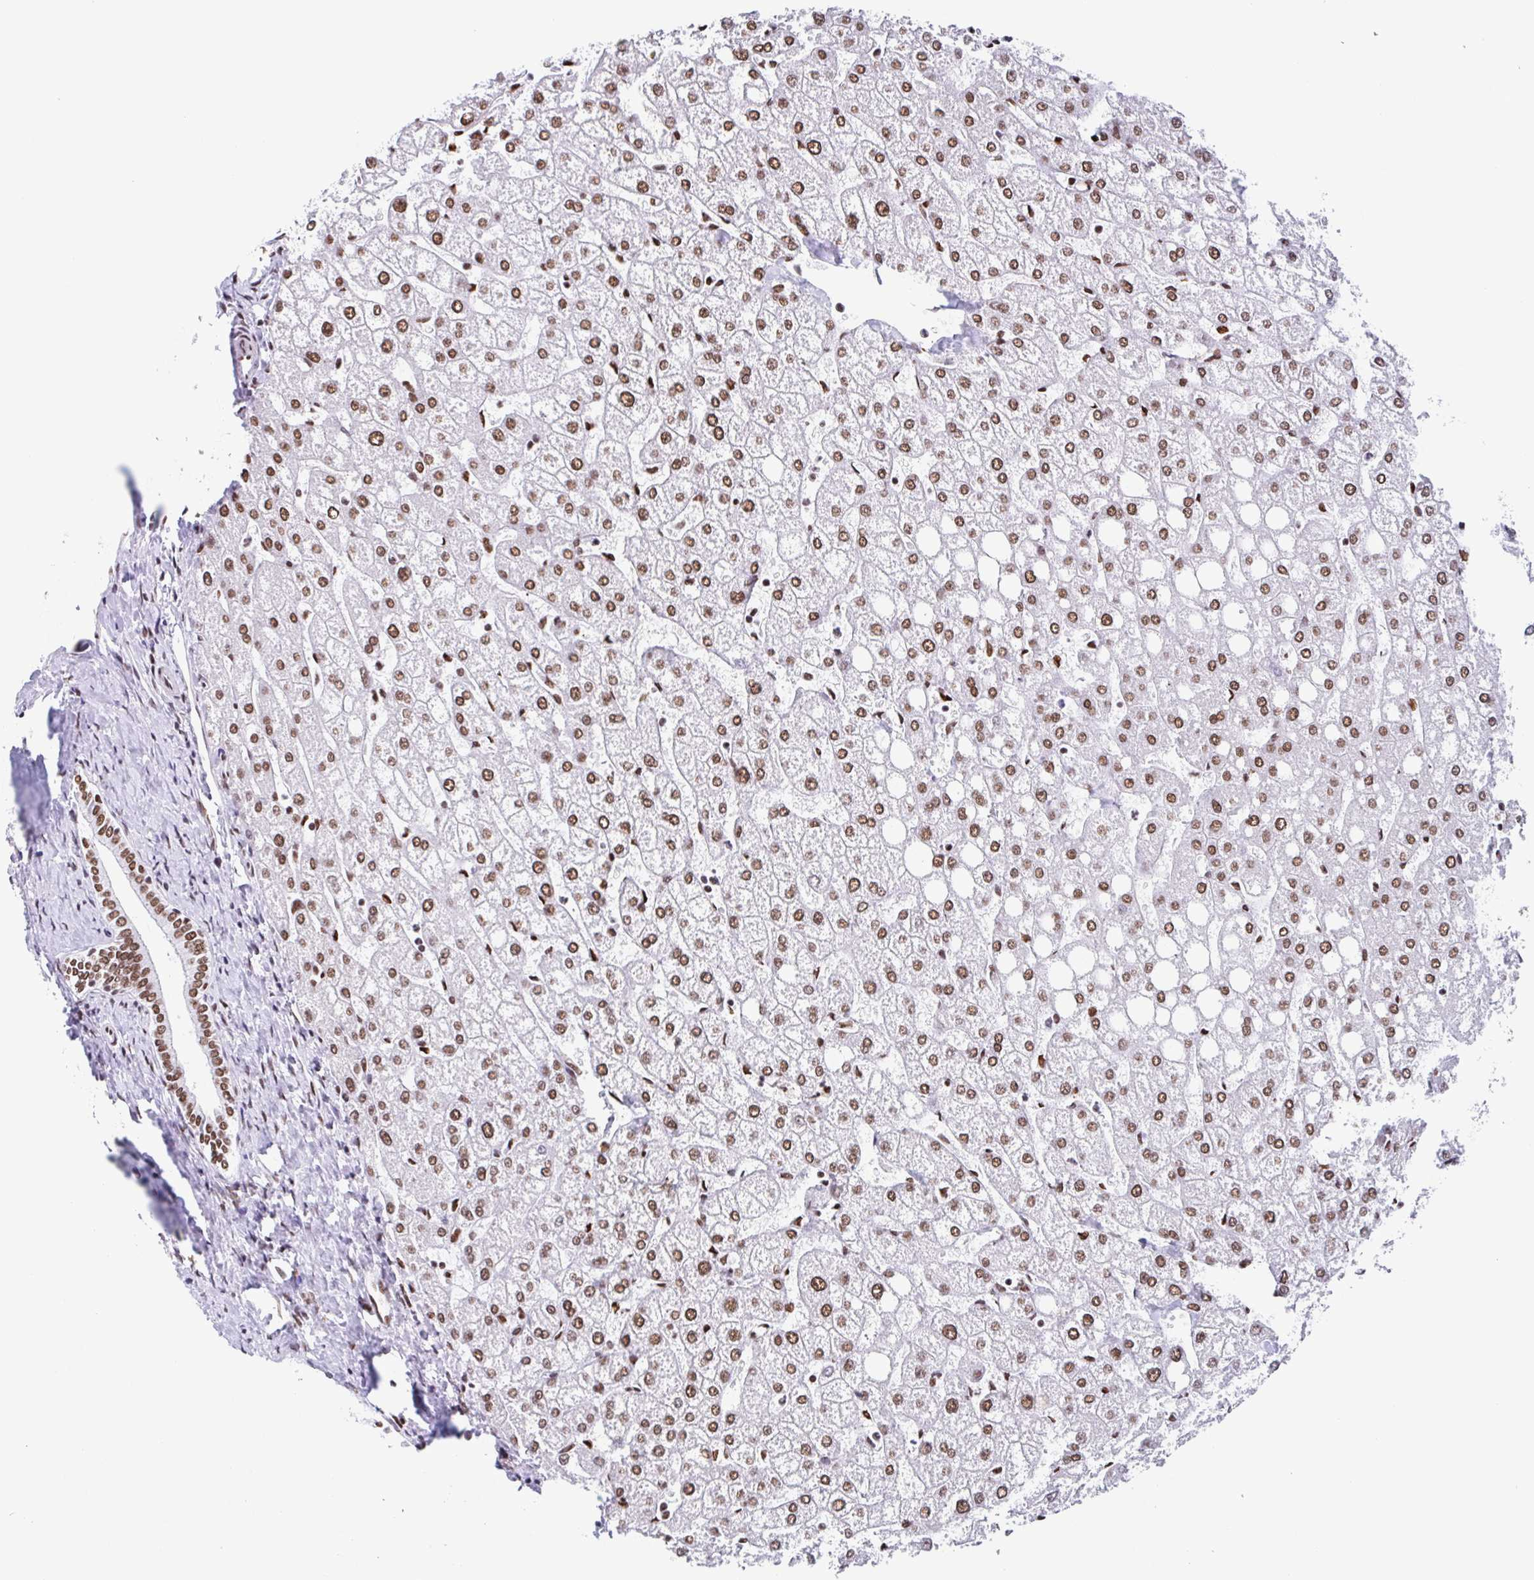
{"staining": {"intensity": "moderate", "quantity": ">75%", "location": "nuclear"}, "tissue": "liver", "cell_type": "Cholangiocytes", "image_type": "normal", "snomed": [{"axis": "morphology", "description": "Normal tissue, NOS"}, {"axis": "topography", "description": "Liver"}], "caption": "Liver stained for a protein (brown) shows moderate nuclear positive staining in approximately >75% of cholangiocytes.", "gene": "KHDRBS1", "patient": {"sex": "female", "age": 54}}